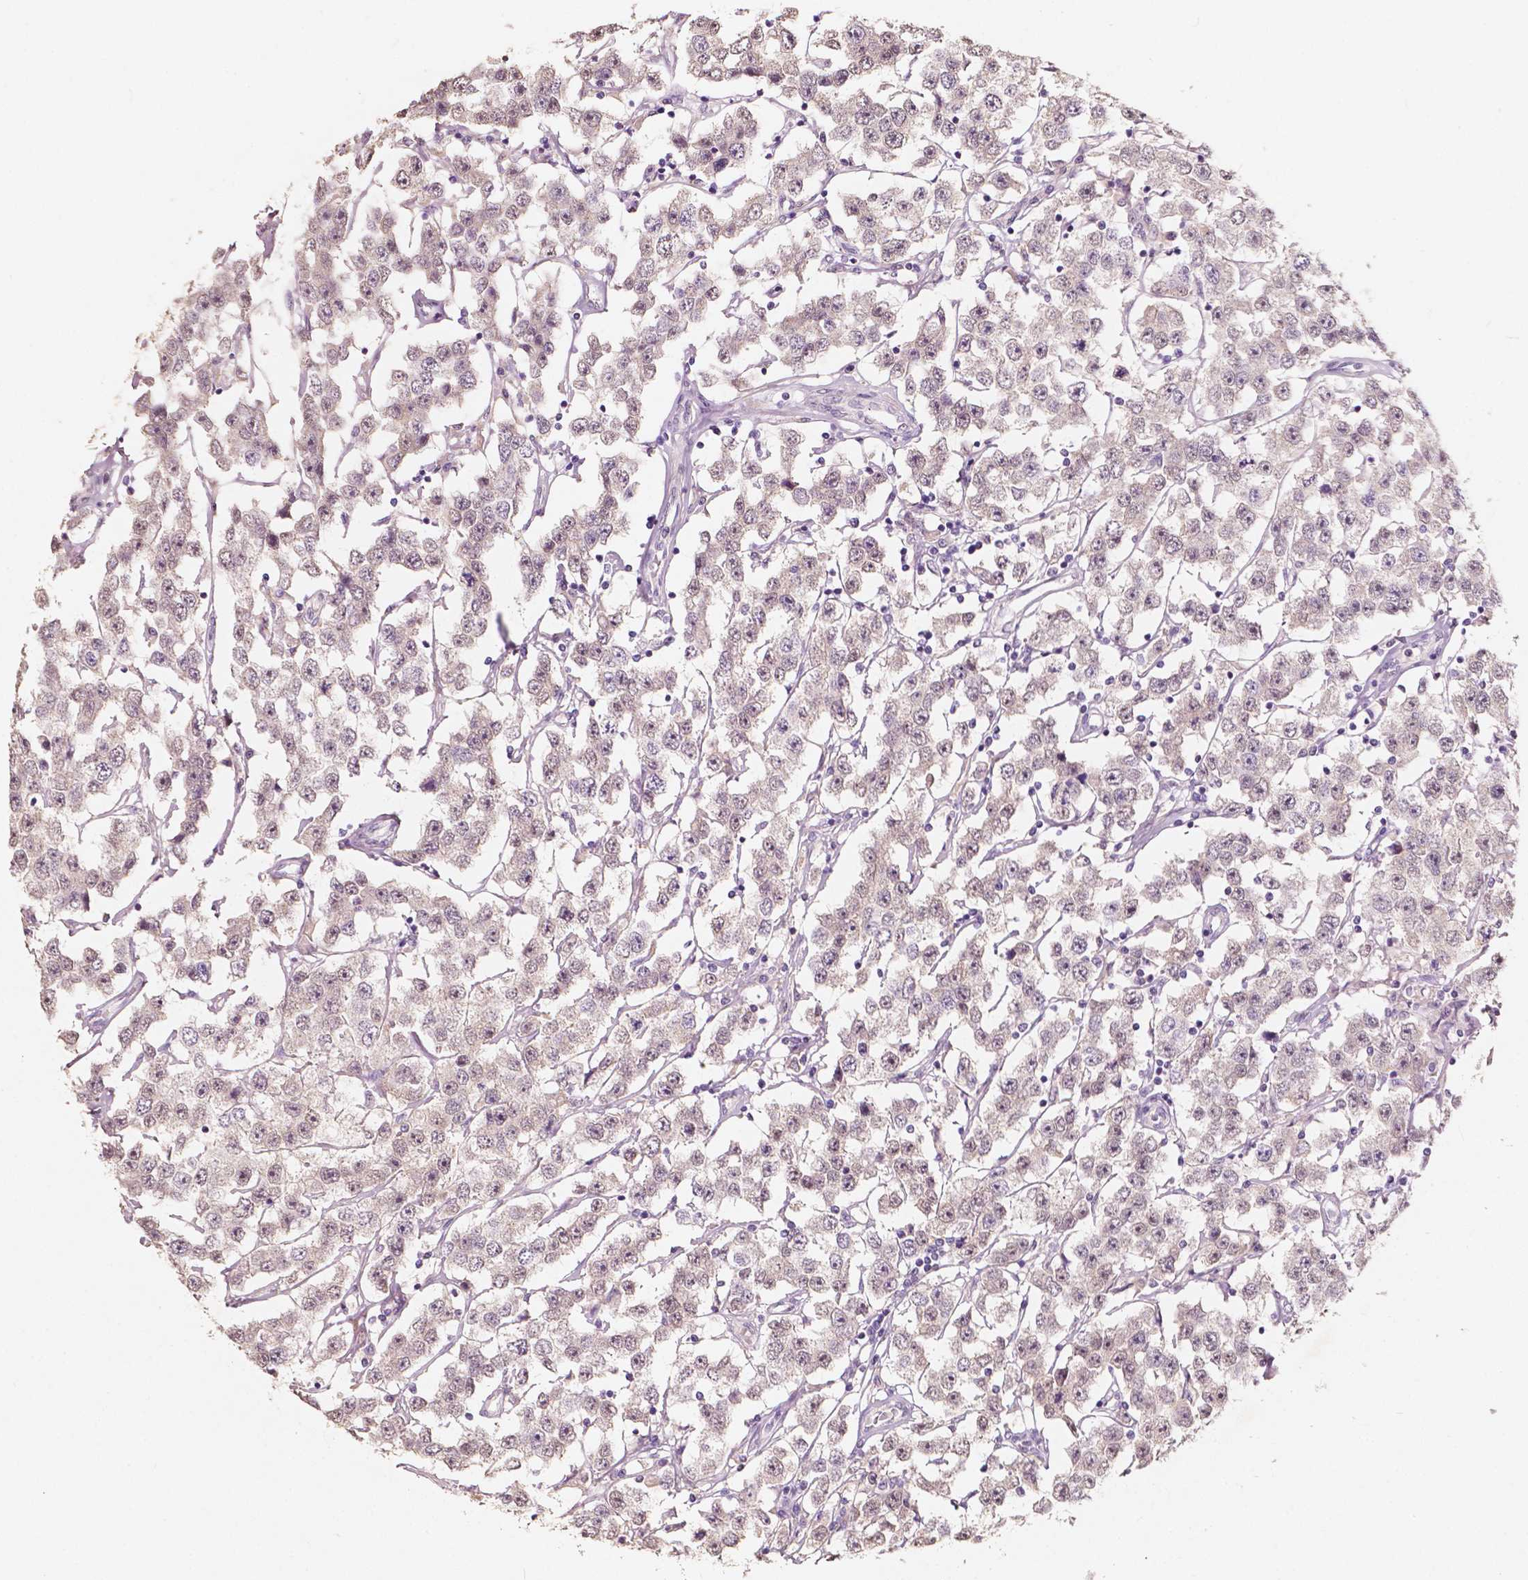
{"staining": {"intensity": "moderate", "quantity": "25%-75%", "location": "nuclear"}, "tissue": "testis cancer", "cell_type": "Tumor cells", "image_type": "cancer", "snomed": [{"axis": "morphology", "description": "Seminoma, NOS"}, {"axis": "topography", "description": "Testis"}], "caption": "This photomicrograph exhibits testis cancer (seminoma) stained with immunohistochemistry (IHC) to label a protein in brown. The nuclear of tumor cells show moderate positivity for the protein. Nuclei are counter-stained blue.", "gene": "SOX15", "patient": {"sex": "male", "age": 52}}